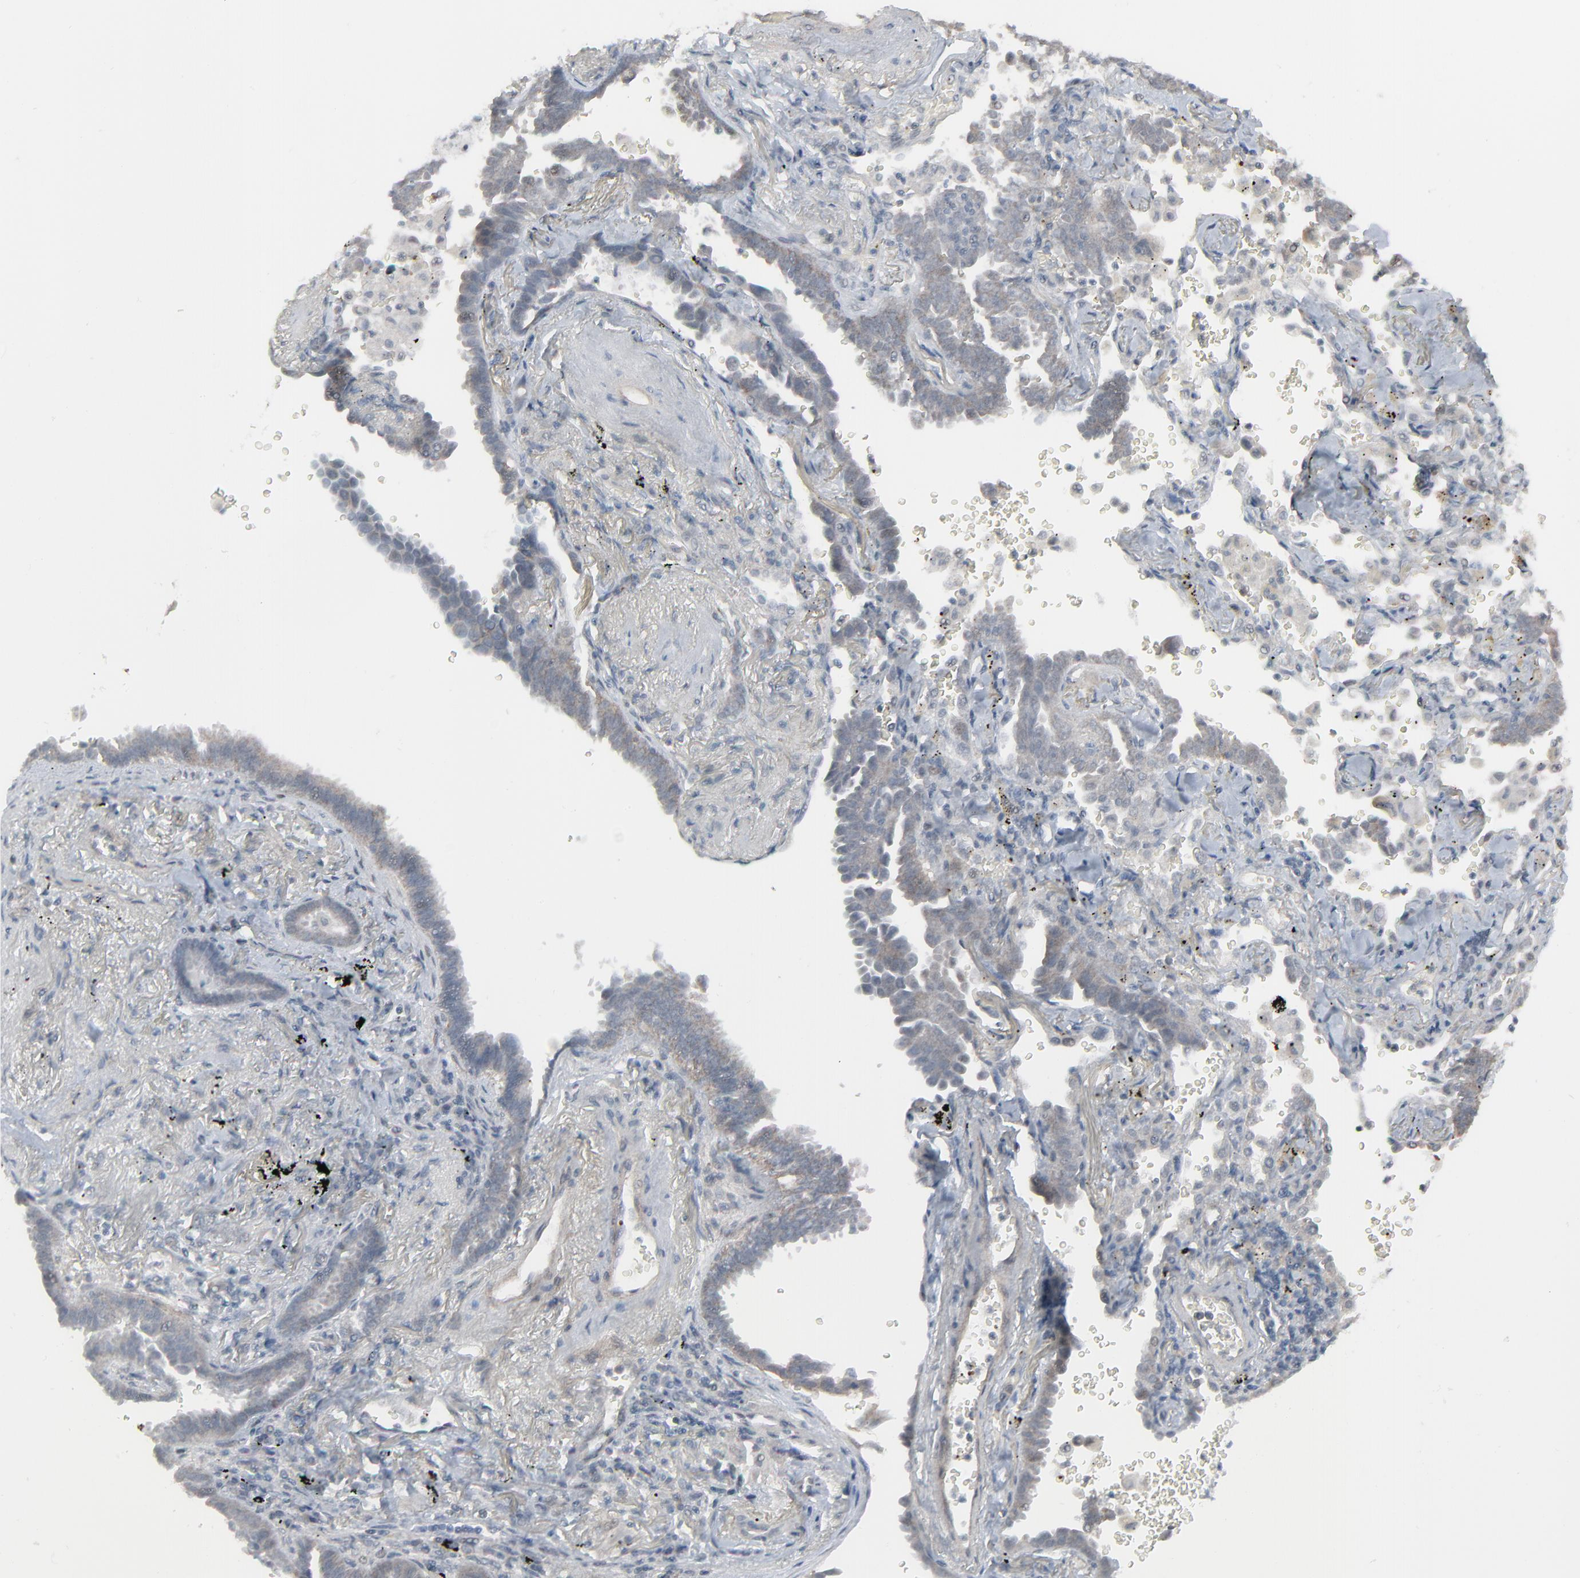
{"staining": {"intensity": "negative", "quantity": "none", "location": "none"}, "tissue": "lung cancer", "cell_type": "Tumor cells", "image_type": "cancer", "snomed": [{"axis": "morphology", "description": "Adenocarcinoma, NOS"}, {"axis": "topography", "description": "Lung"}], "caption": "This is an immunohistochemistry (IHC) histopathology image of lung adenocarcinoma. There is no staining in tumor cells.", "gene": "NEUROD1", "patient": {"sex": "female", "age": 64}}